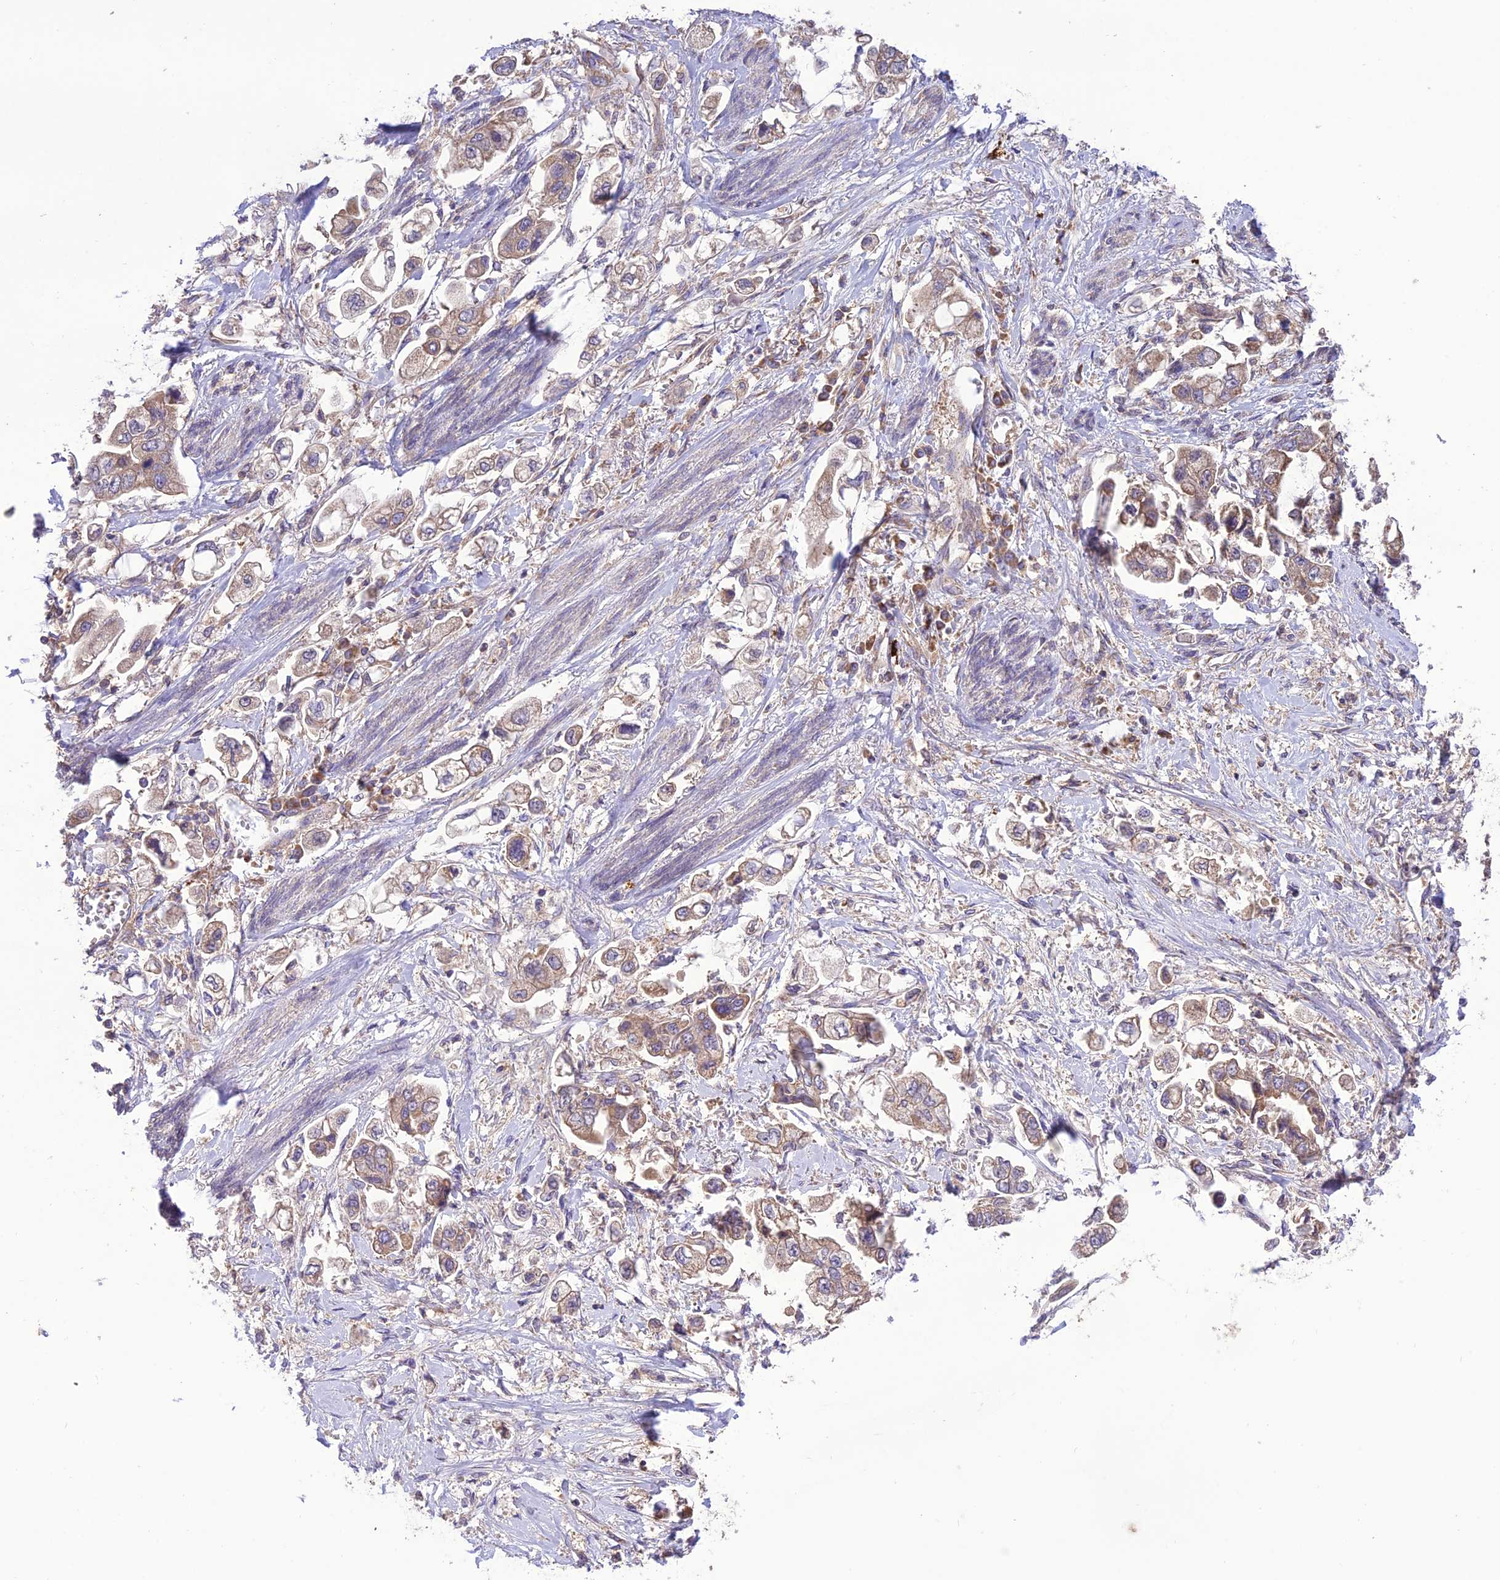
{"staining": {"intensity": "weak", "quantity": "25%-75%", "location": "cytoplasmic/membranous"}, "tissue": "stomach cancer", "cell_type": "Tumor cells", "image_type": "cancer", "snomed": [{"axis": "morphology", "description": "Adenocarcinoma, NOS"}, {"axis": "topography", "description": "Stomach"}], "caption": "IHC of adenocarcinoma (stomach) reveals low levels of weak cytoplasmic/membranous staining in about 25%-75% of tumor cells.", "gene": "NDUFAF1", "patient": {"sex": "male", "age": 62}}